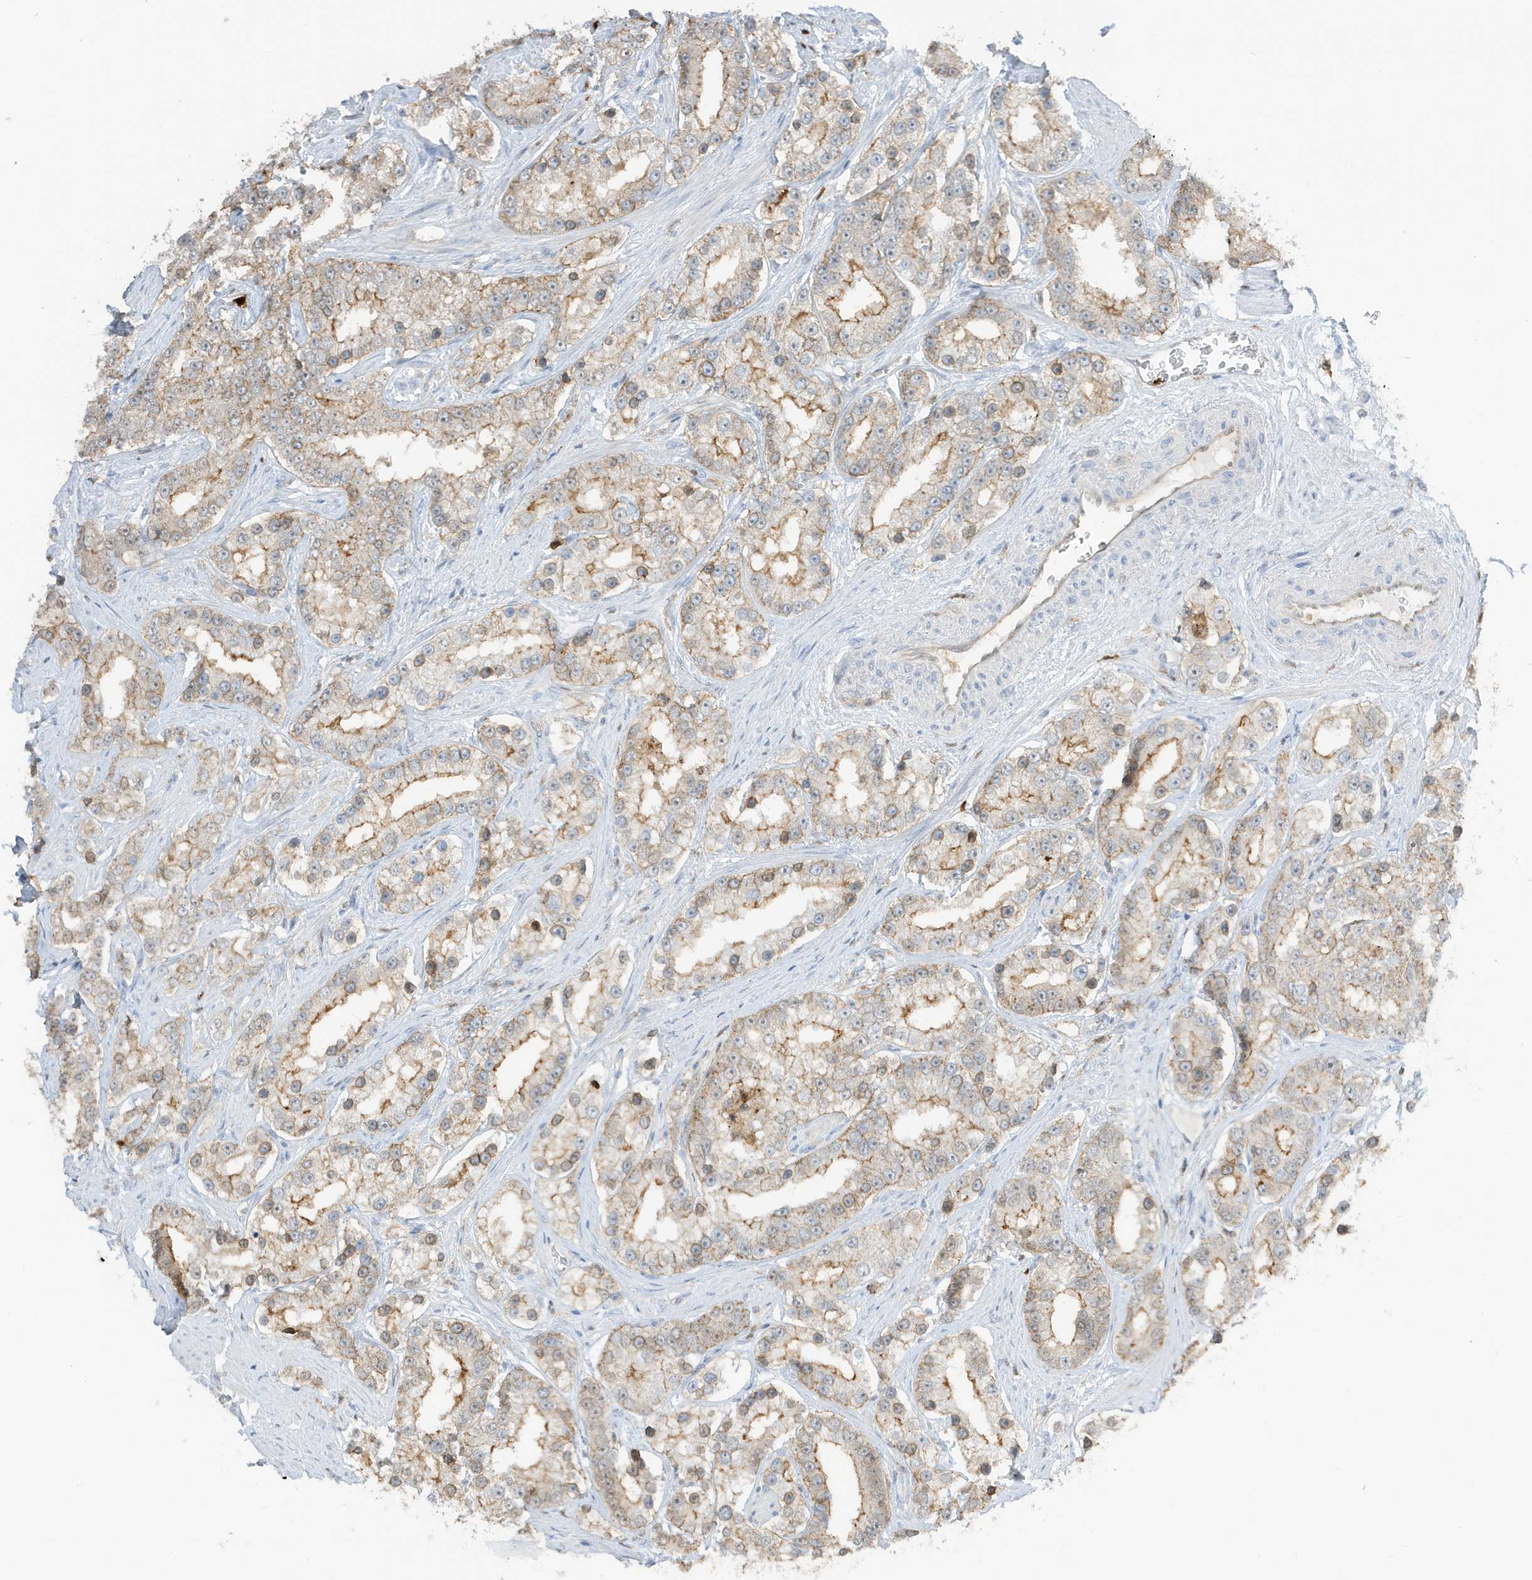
{"staining": {"intensity": "moderate", "quantity": "25%-75%", "location": "cytoplasmic/membranous"}, "tissue": "prostate cancer", "cell_type": "Tumor cells", "image_type": "cancer", "snomed": [{"axis": "morphology", "description": "Normal tissue, NOS"}, {"axis": "morphology", "description": "Adenocarcinoma, High grade"}, {"axis": "topography", "description": "Prostate"}], "caption": "IHC (DAB (3,3'-diaminobenzidine)) staining of human prostate cancer reveals moderate cytoplasmic/membranous protein positivity in about 25%-75% of tumor cells. (DAB IHC, brown staining for protein, blue staining for nuclei).", "gene": "GCA", "patient": {"sex": "male", "age": 83}}